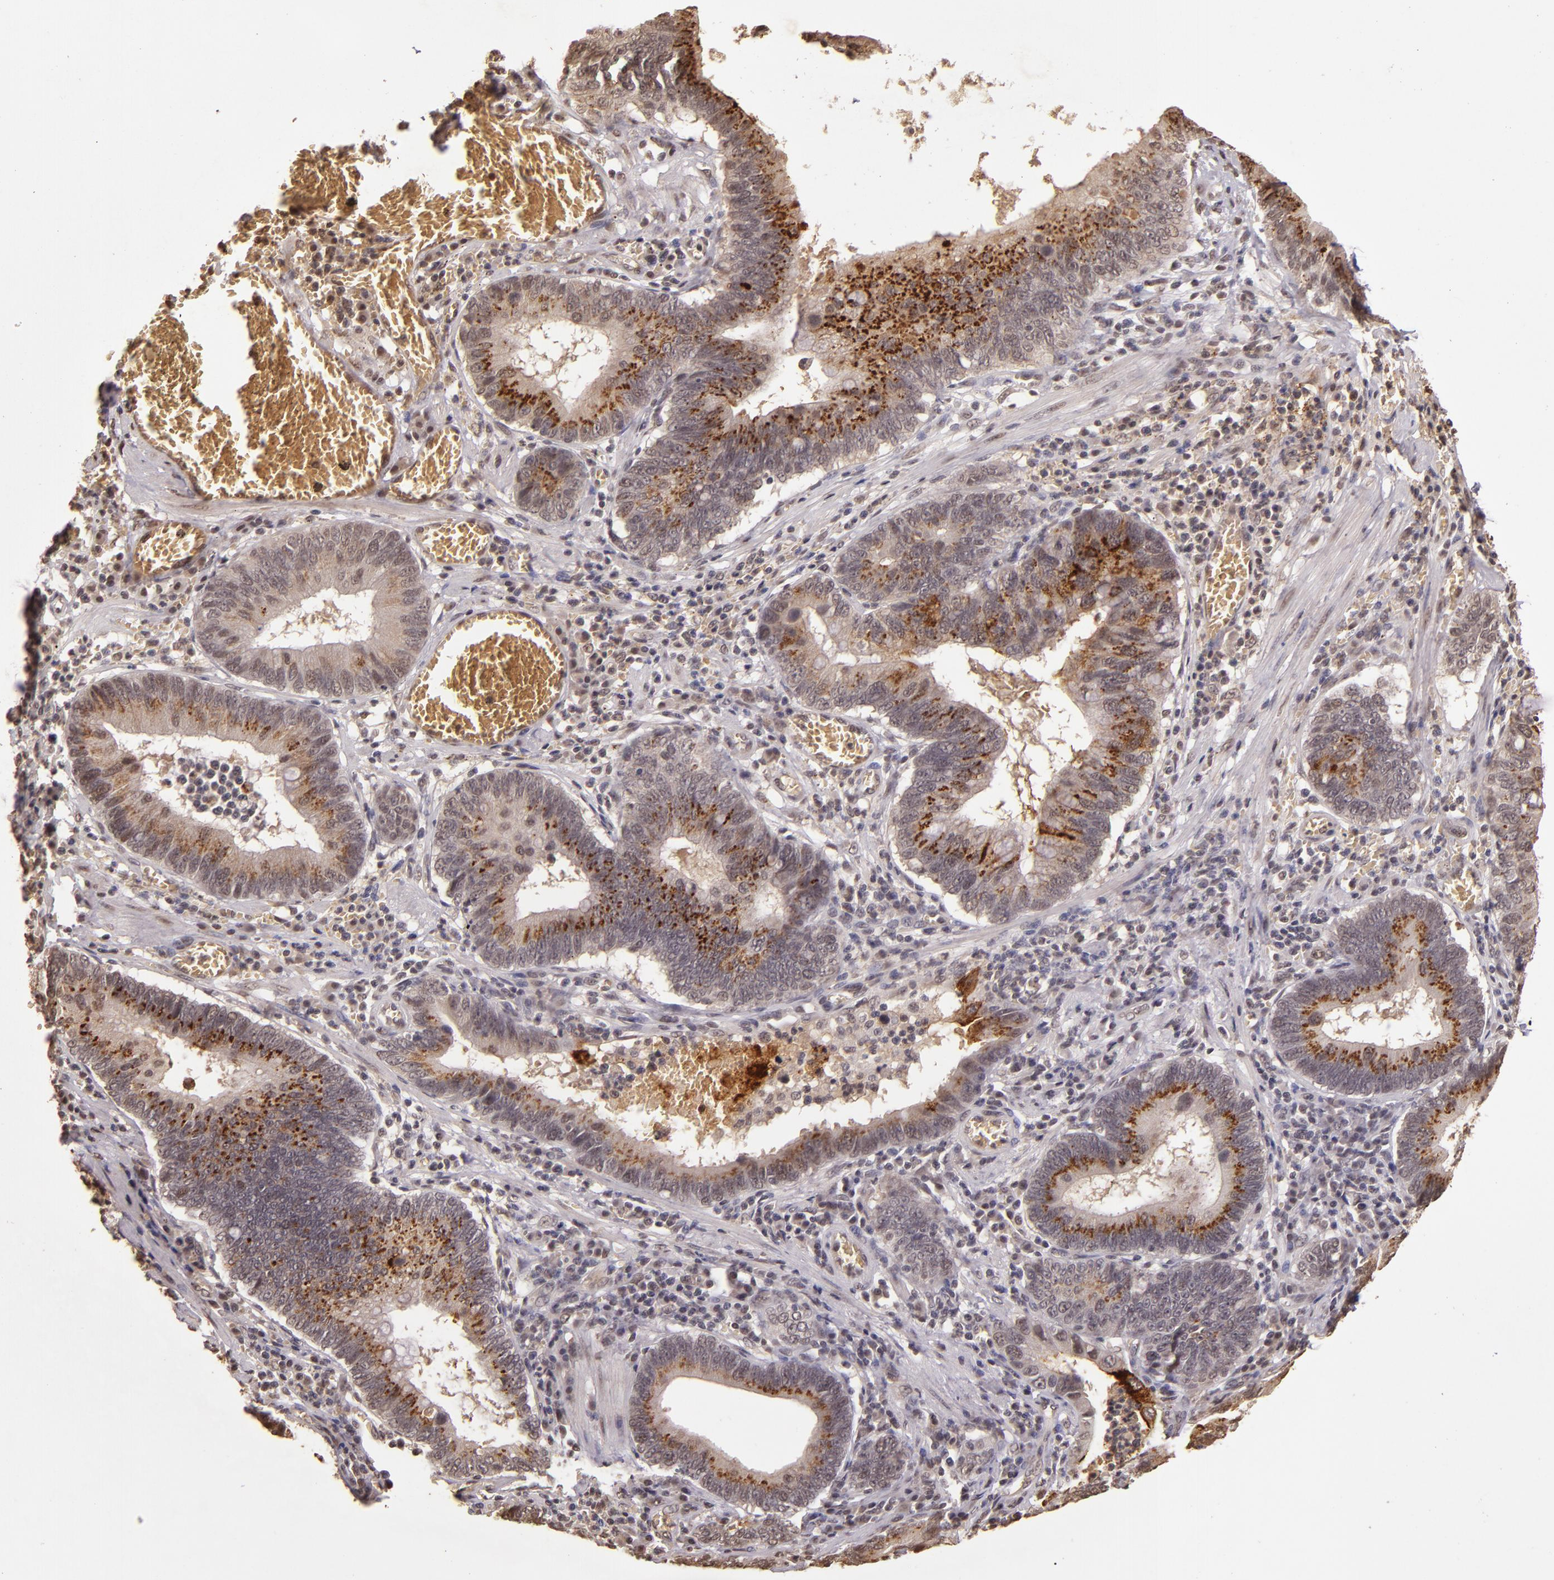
{"staining": {"intensity": "weak", "quantity": ">75%", "location": "cytoplasmic/membranous,nuclear"}, "tissue": "stomach cancer", "cell_type": "Tumor cells", "image_type": "cancer", "snomed": [{"axis": "morphology", "description": "Adenocarcinoma, NOS"}, {"axis": "topography", "description": "Stomach"}, {"axis": "topography", "description": "Gastric cardia"}], "caption": "A low amount of weak cytoplasmic/membranous and nuclear expression is present in about >75% of tumor cells in stomach cancer (adenocarcinoma) tissue.", "gene": "CUL1", "patient": {"sex": "male", "age": 59}}